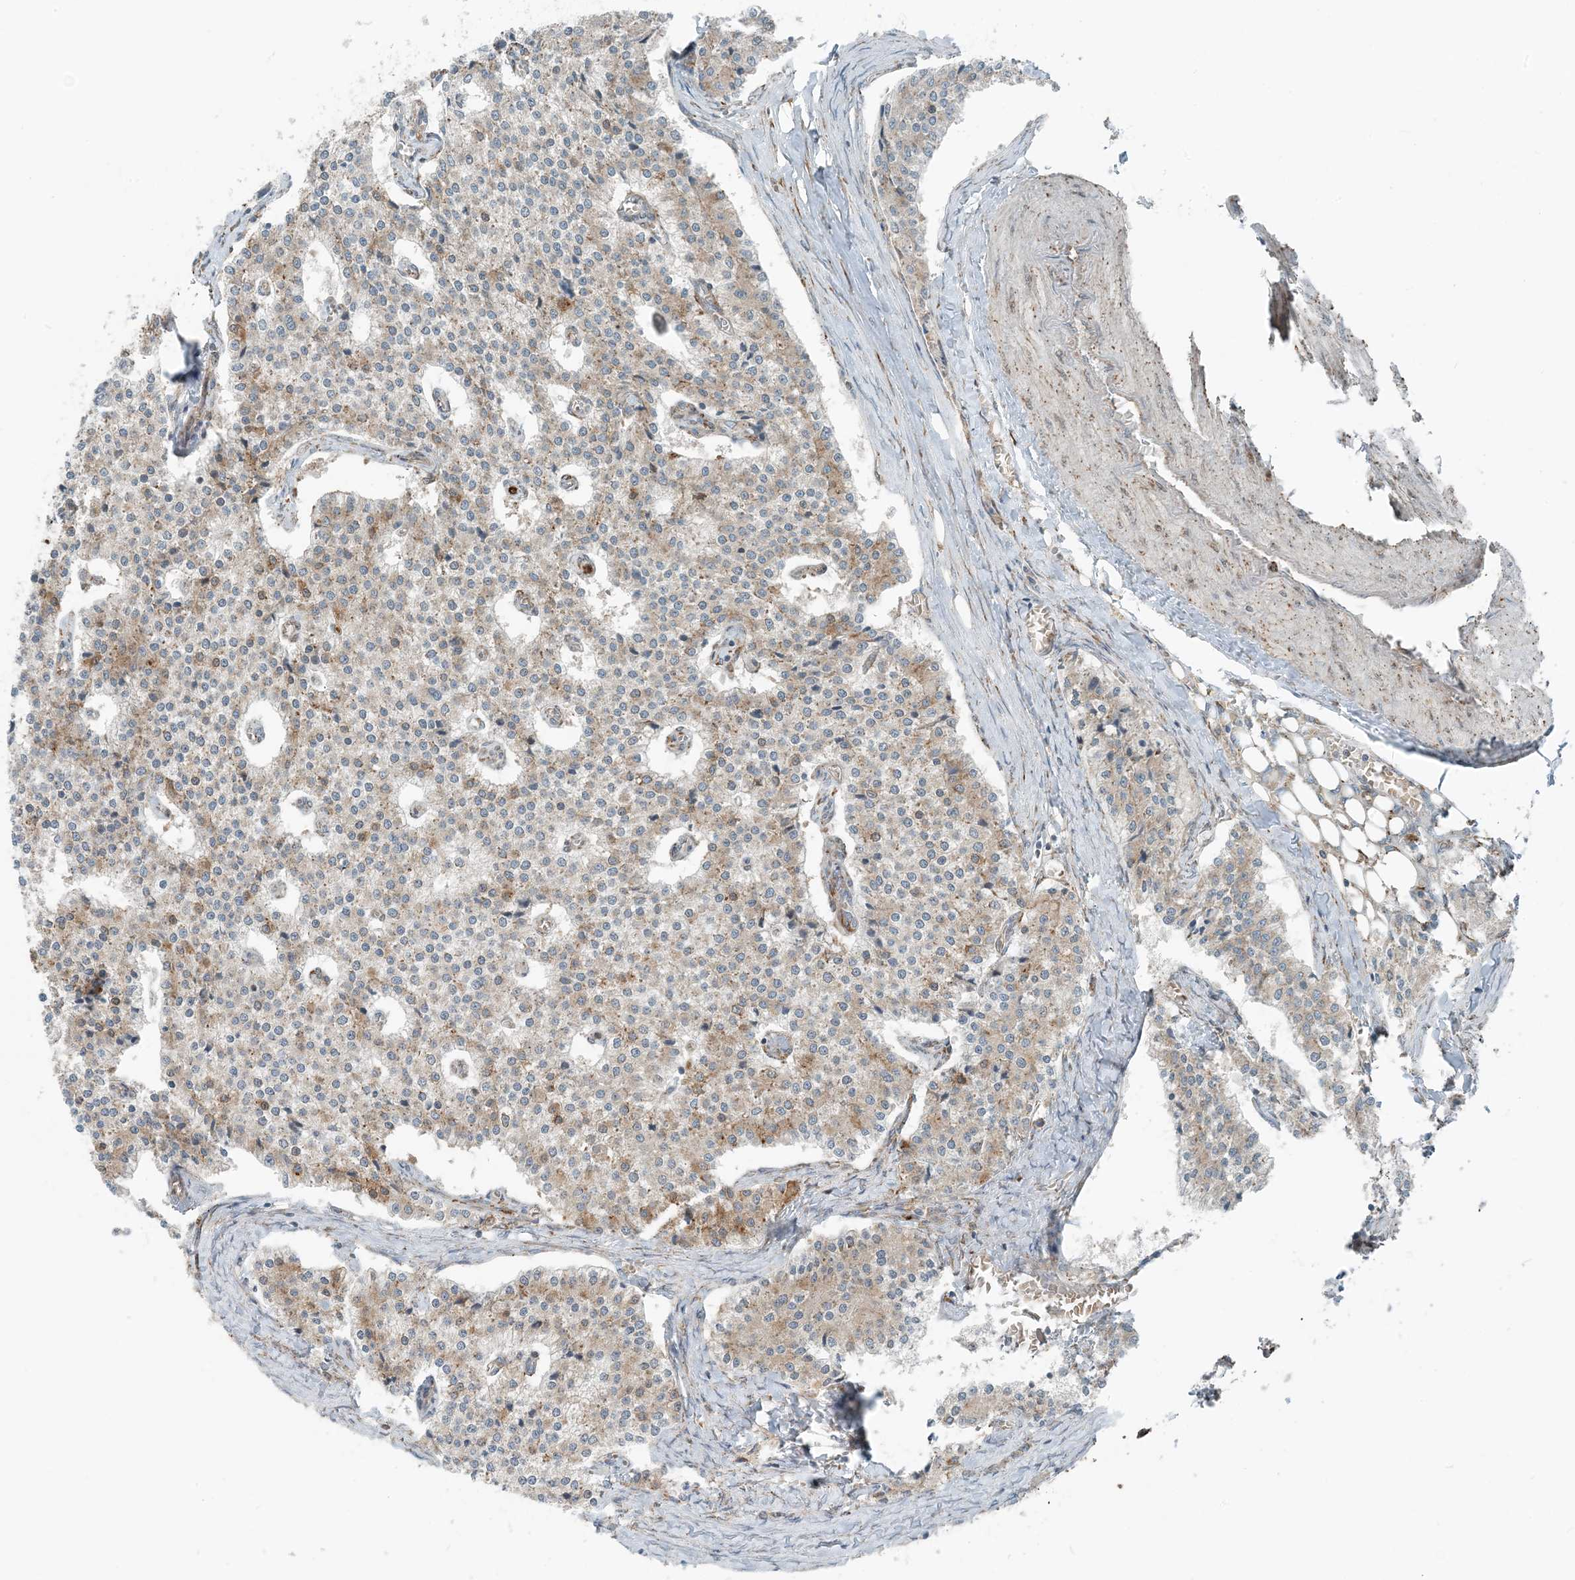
{"staining": {"intensity": "weak", "quantity": "25%-75%", "location": "cytoplasmic/membranous"}, "tissue": "carcinoid", "cell_type": "Tumor cells", "image_type": "cancer", "snomed": [{"axis": "morphology", "description": "Carcinoid, malignant, NOS"}, {"axis": "topography", "description": "Colon"}], "caption": "This is an image of immunohistochemistry staining of carcinoid, which shows weak positivity in the cytoplasmic/membranous of tumor cells.", "gene": "CERKL", "patient": {"sex": "female", "age": 52}}